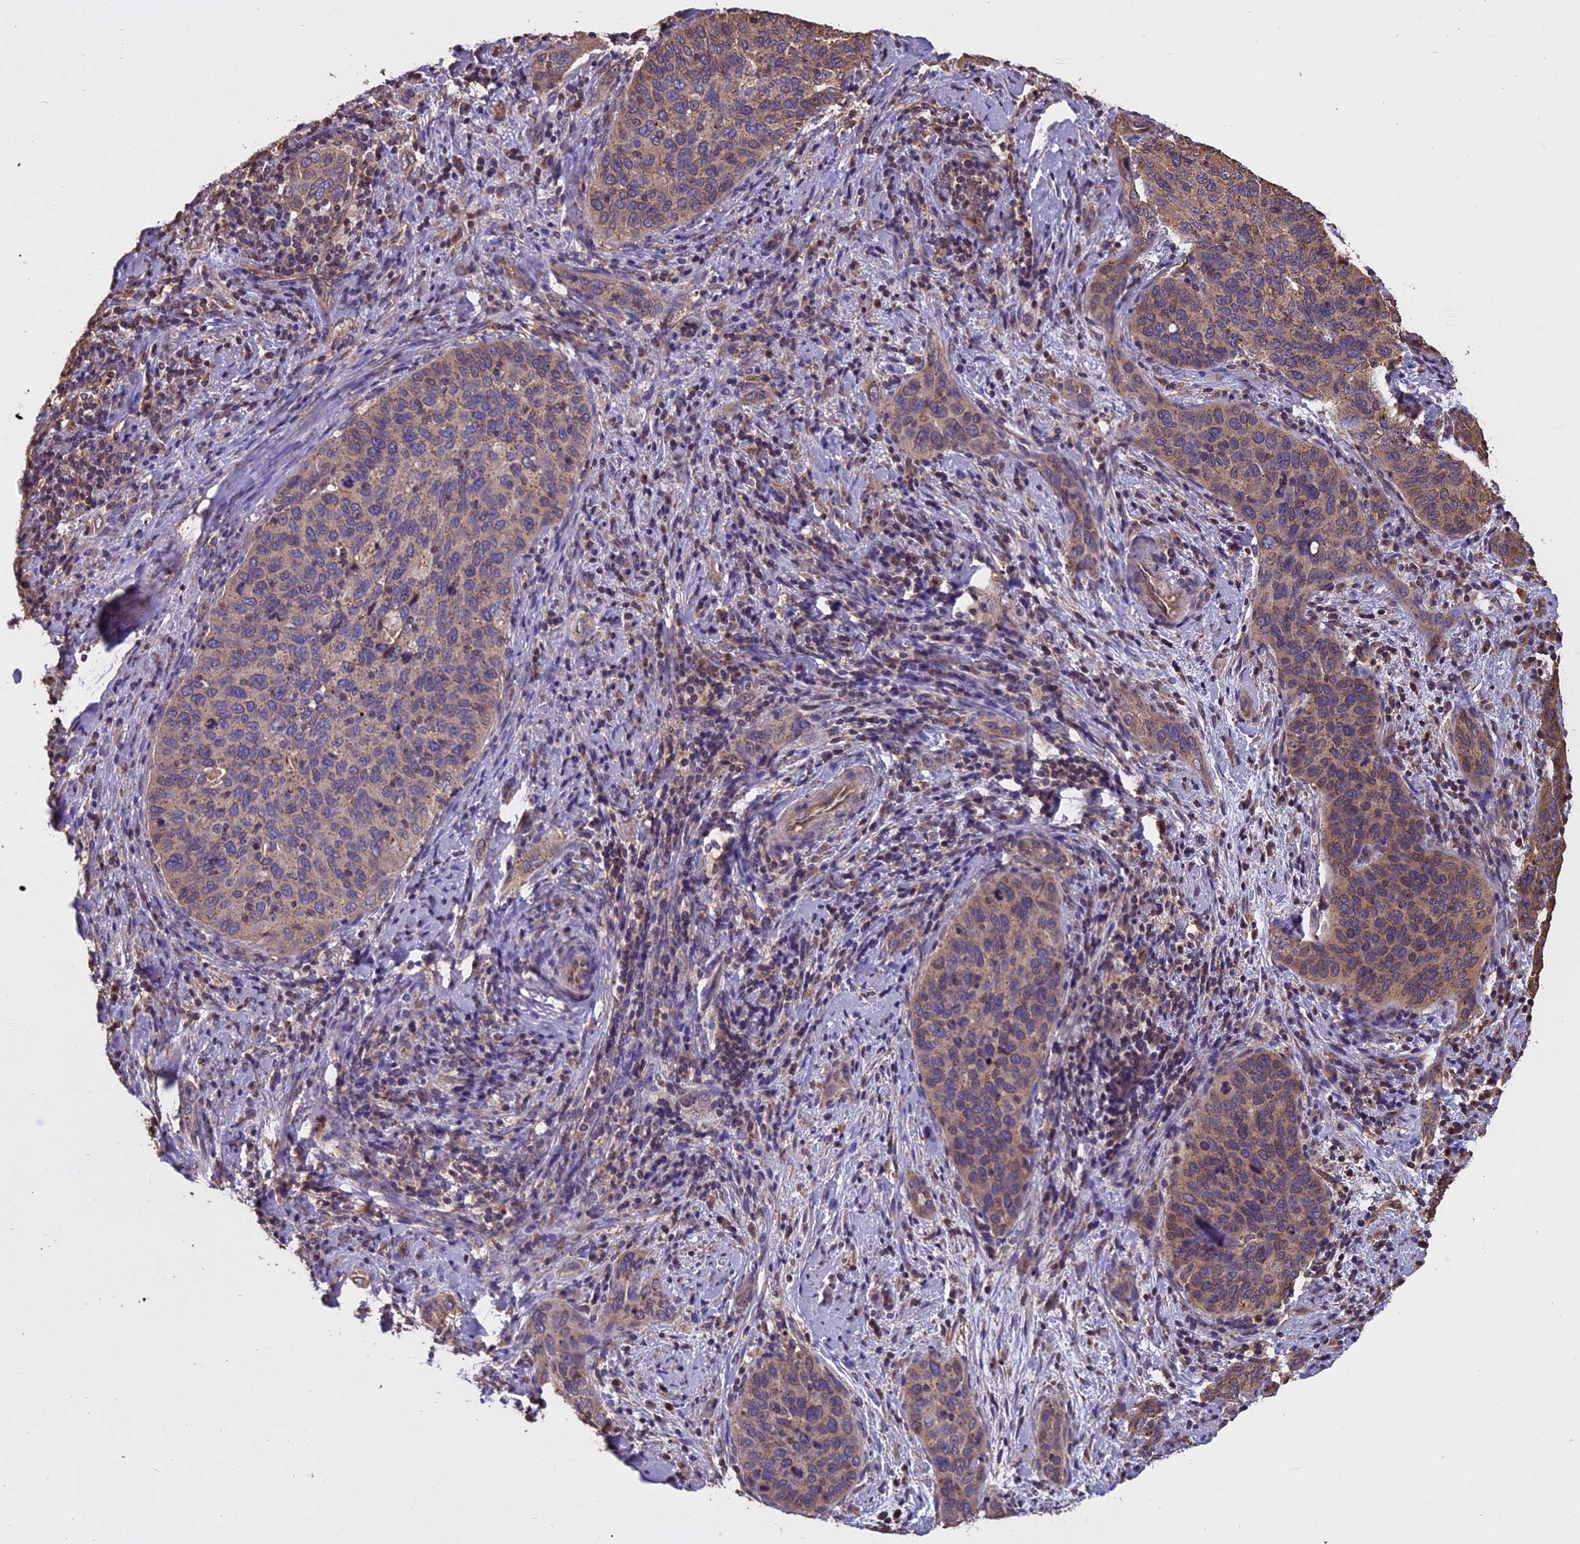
{"staining": {"intensity": "weak", "quantity": "25%-75%", "location": "cytoplasmic/membranous"}, "tissue": "cervical cancer", "cell_type": "Tumor cells", "image_type": "cancer", "snomed": [{"axis": "morphology", "description": "Squamous cell carcinoma, NOS"}, {"axis": "topography", "description": "Cervix"}], "caption": "Immunohistochemistry of human cervical squamous cell carcinoma displays low levels of weak cytoplasmic/membranous staining in about 25%-75% of tumor cells. The protein of interest is stained brown, and the nuclei are stained in blue (DAB IHC with brightfield microscopy, high magnification).", "gene": "CHMP2A", "patient": {"sex": "female", "age": 60}}